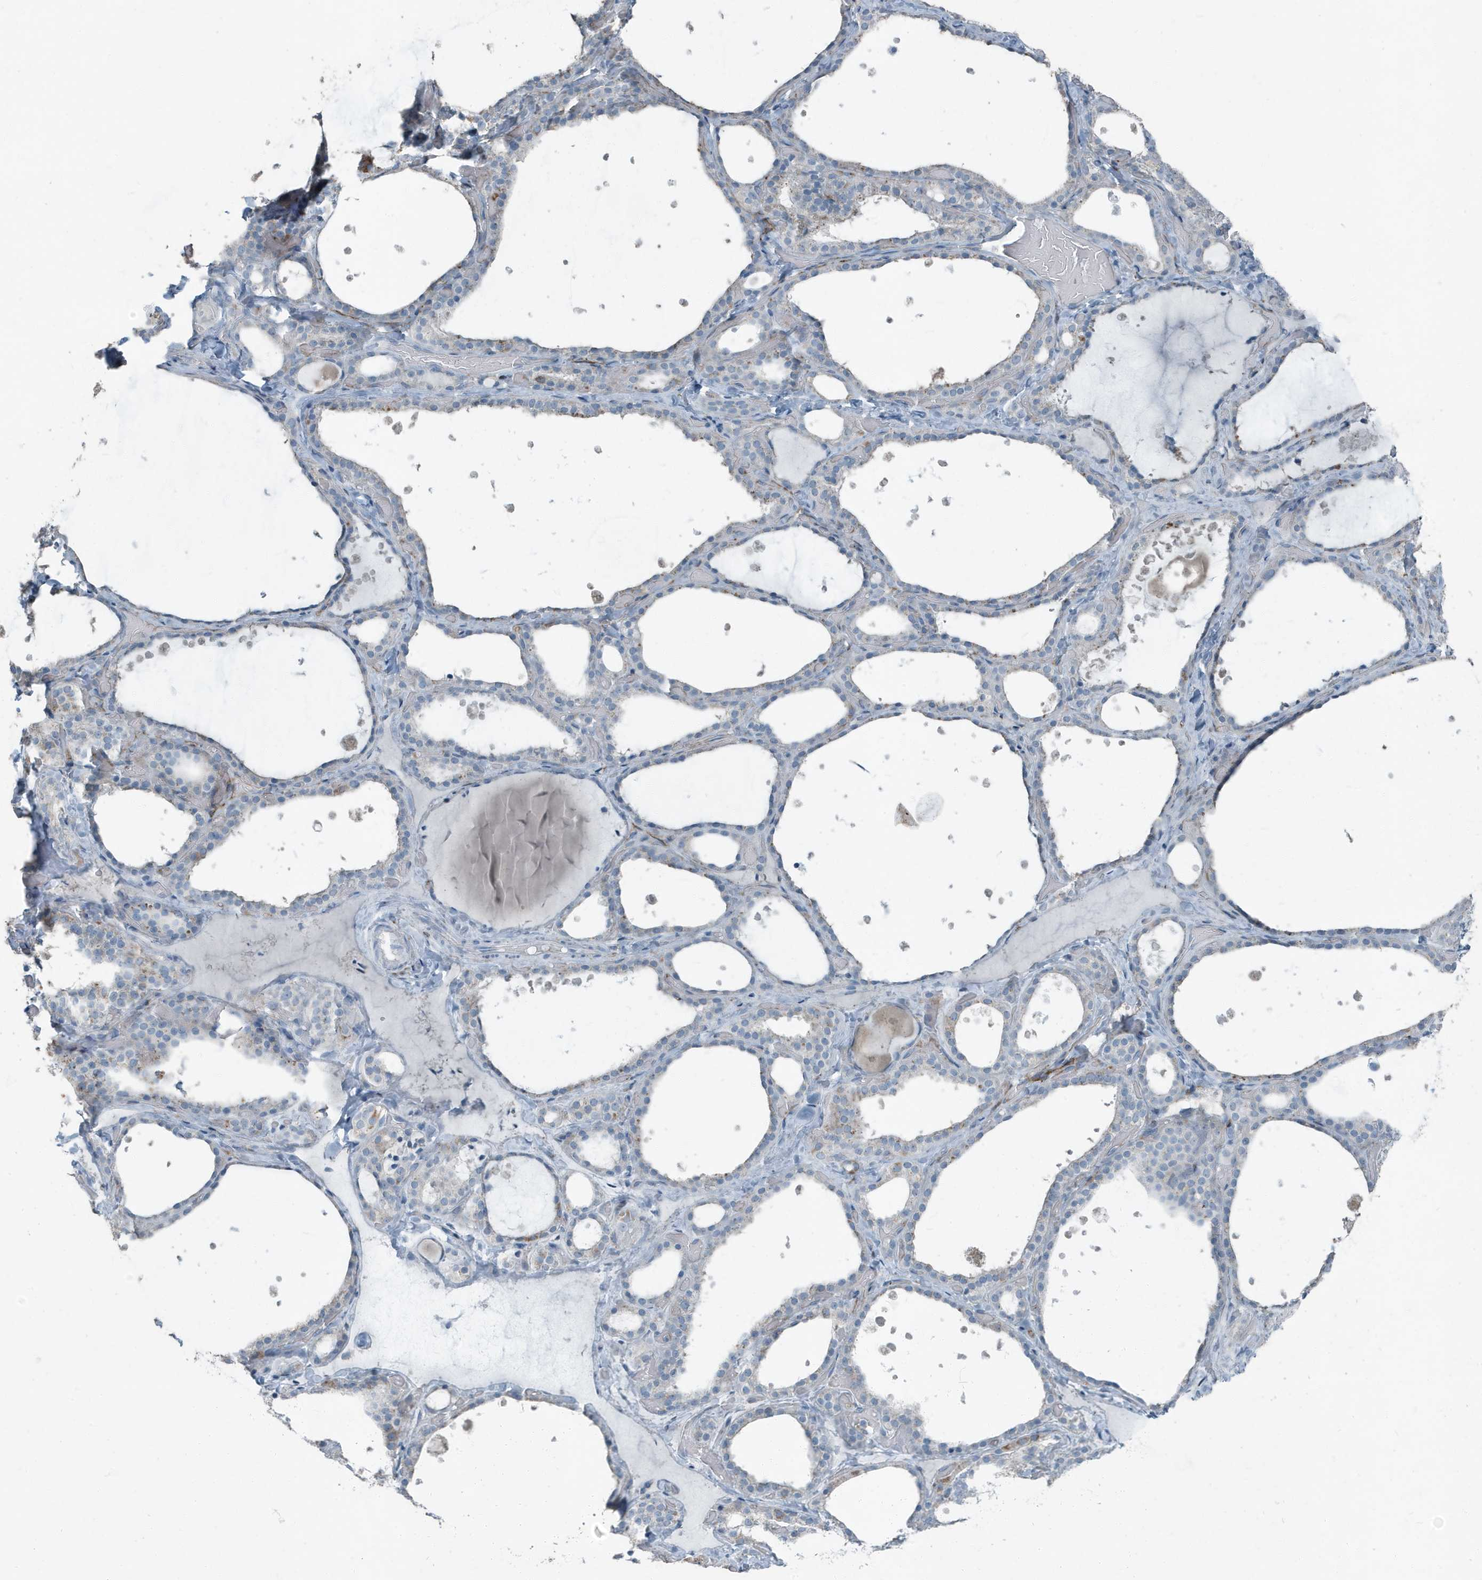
{"staining": {"intensity": "negative", "quantity": "none", "location": "none"}, "tissue": "thyroid gland", "cell_type": "Glandular cells", "image_type": "normal", "snomed": [{"axis": "morphology", "description": "Normal tissue, NOS"}, {"axis": "topography", "description": "Thyroid gland"}], "caption": "There is no significant staining in glandular cells of thyroid gland. Nuclei are stained in blue.", "gene": "FAM162A", "patient": {"sex": "female", "age": 44}}